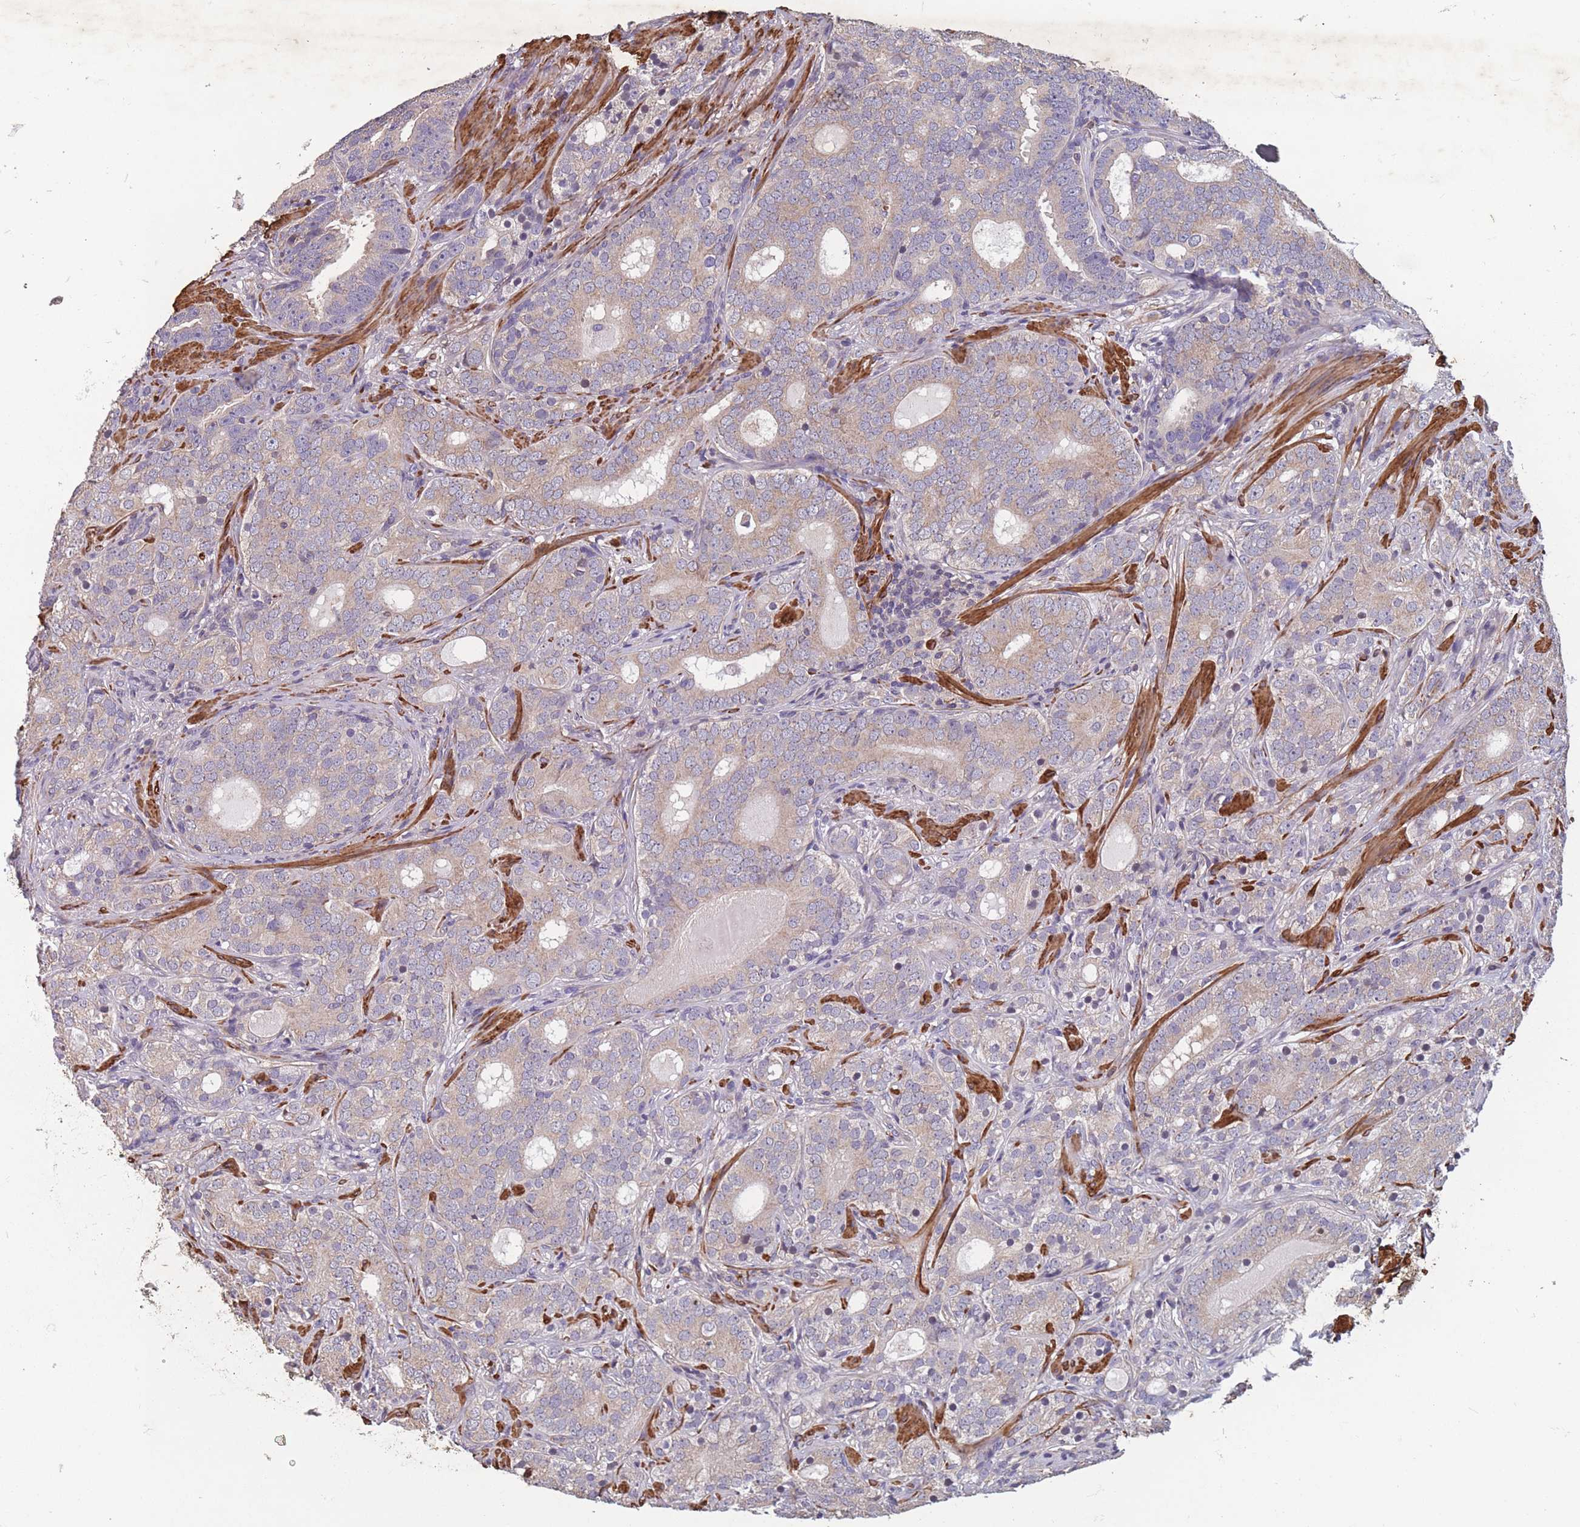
{"staining": {"intensity": "weak", "quantity": "<25%", "location": "cytoplasmic/membranous"}, "tissue": "prostate cancer", "cell_type": "Tumor cells", "image_type": "cancer", "snomed": [{"axis": "morphology", "description": "Adenocarcinoma, High grade"}, {"axis": "topography", "description": "Prostate"}], "caption": "Prostate cancer was stained to show a protein in brown. There is no significant expression in tumor cells.", "gene": "TOMM40L", "patient": {"sex": "male", "age": 64}}